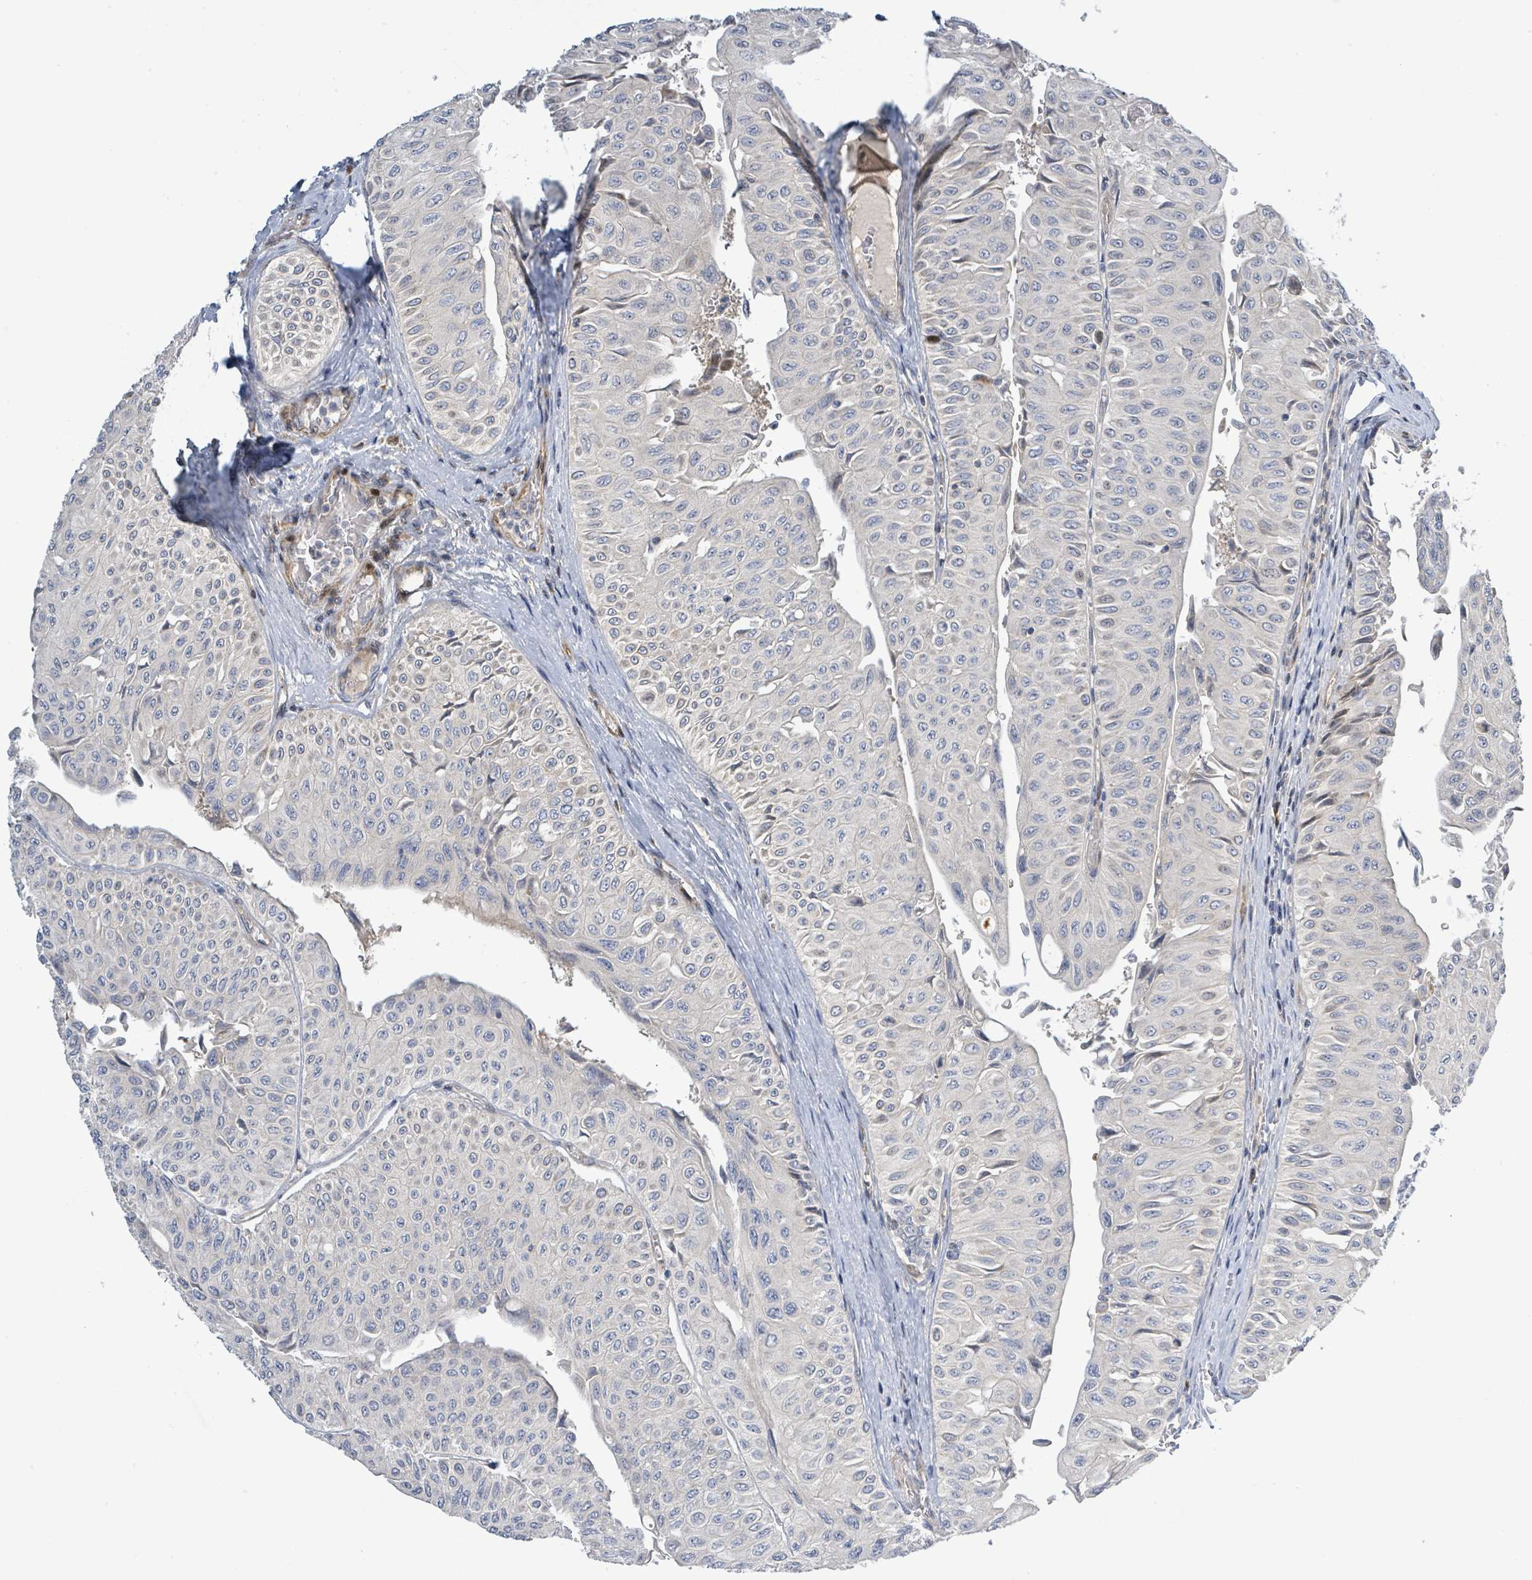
{"staining": {"intensity": "negative", "quantity": "none", "location": "none"}, "tissue": "urothelial cancer", "cell_type": "Tumor cells", "image_type": "cancer", "snomed": [{"axis": "morphology", "description": "Urothelial carcinoma, NOS"}, {"axis": "topography", "description": "Urinary bladder"}], "caption": "Histopathology image shows no significant protein staining in tumor cells of urothelial cancer.", "gene": "CFAP210", "patient": {"sex": "male", "age": 59}}